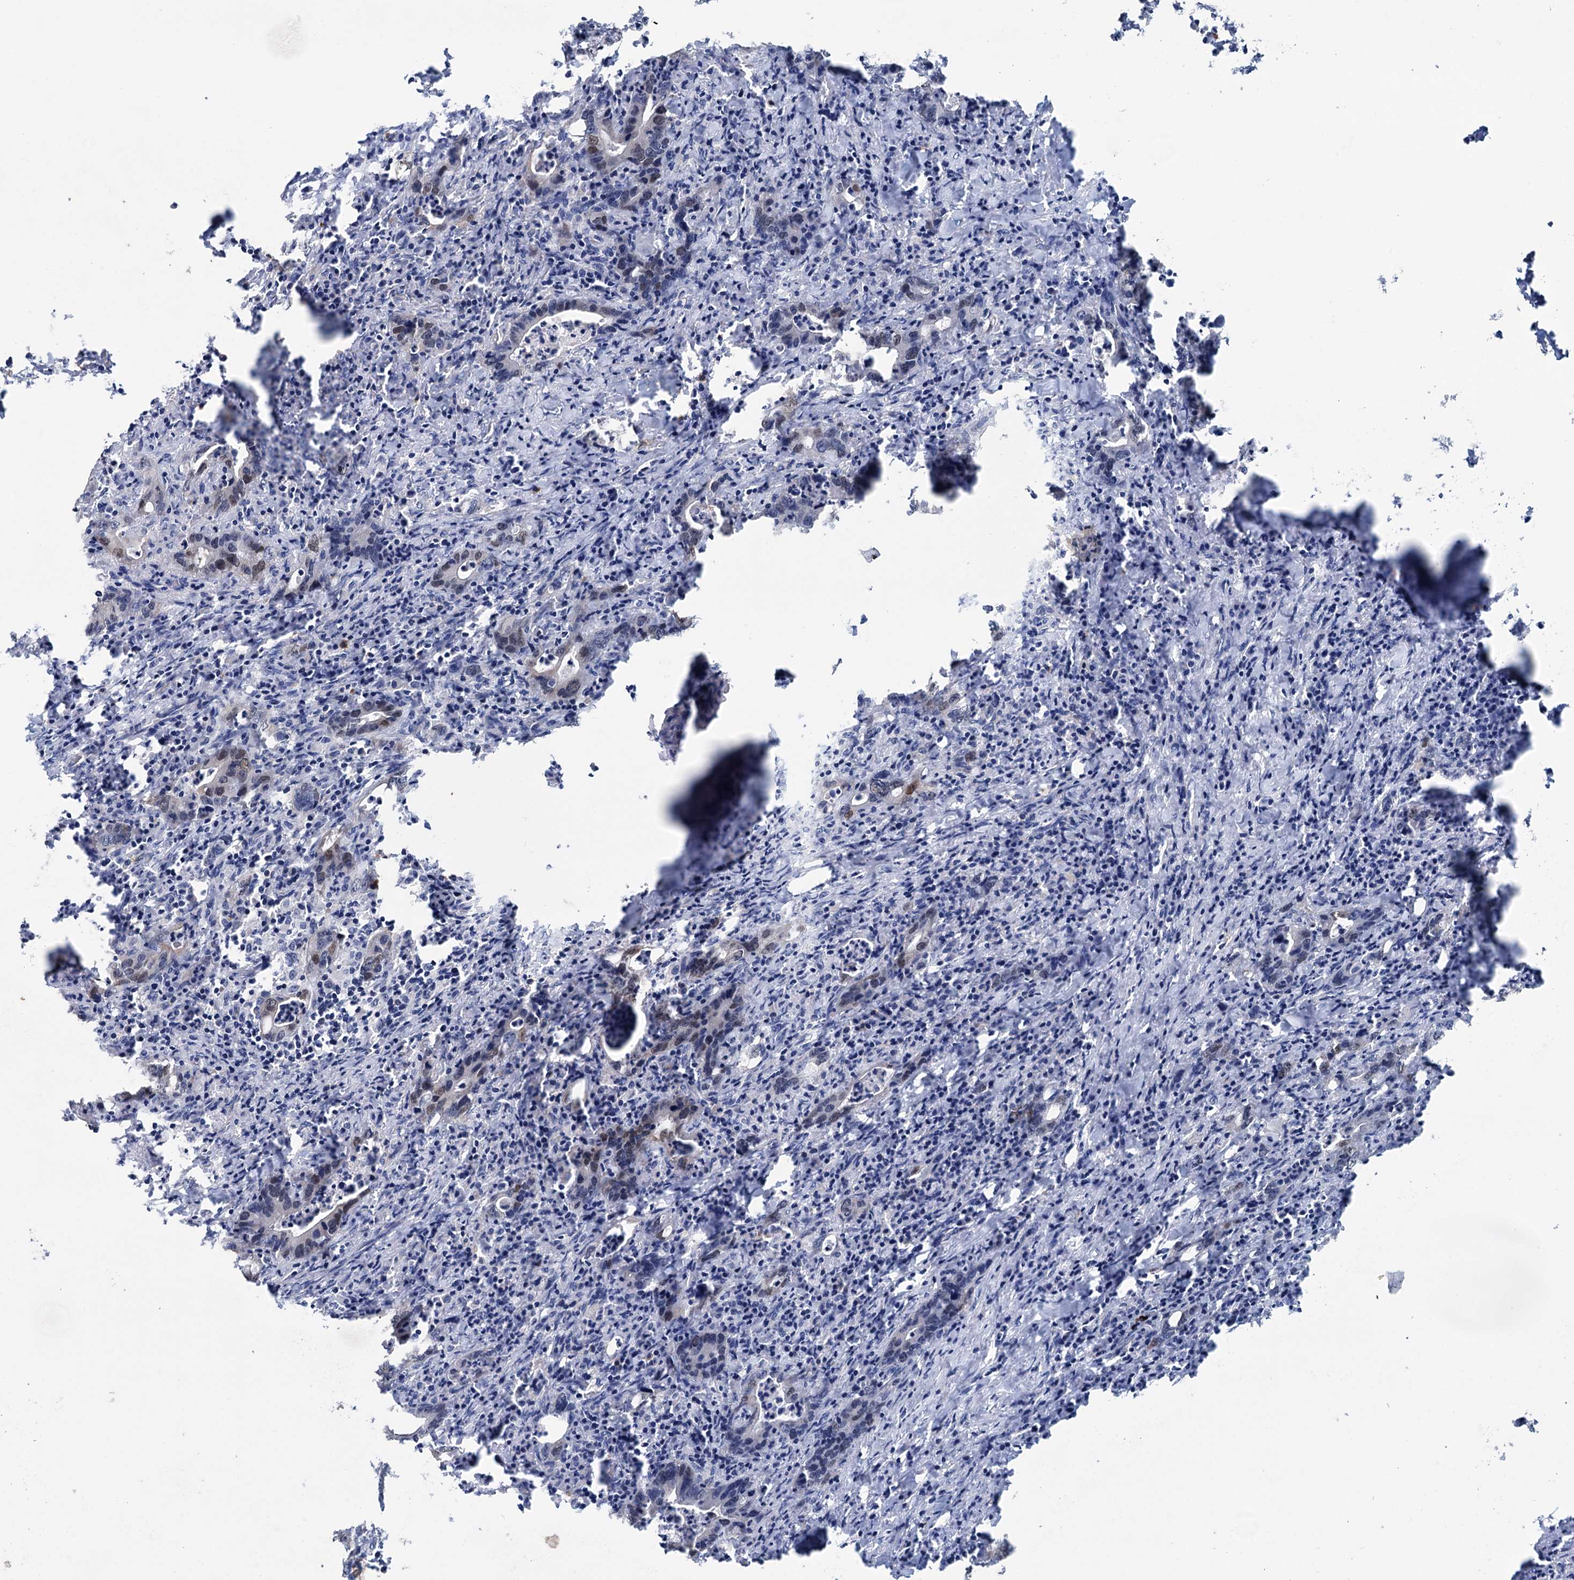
{"staining": {"intensity": "weak", "quantity": "<25%", "location": "nuclear"}, "tissue": "colorectal cancer", "cell_type": "Tumor cells", "image_type": "cancer", "snomed": [{"axis": "morphology", "description": "Adenocarcinoma, NOS"}, {"axis": "topography", "description": "Colon"}], "caption": "The photomicrograph reveals no significant expression in tumor cells of colorectal cancer (adenocarcinoma).", "gene": "FAM111B", "patient": {"sex": "female", "age": 75}}